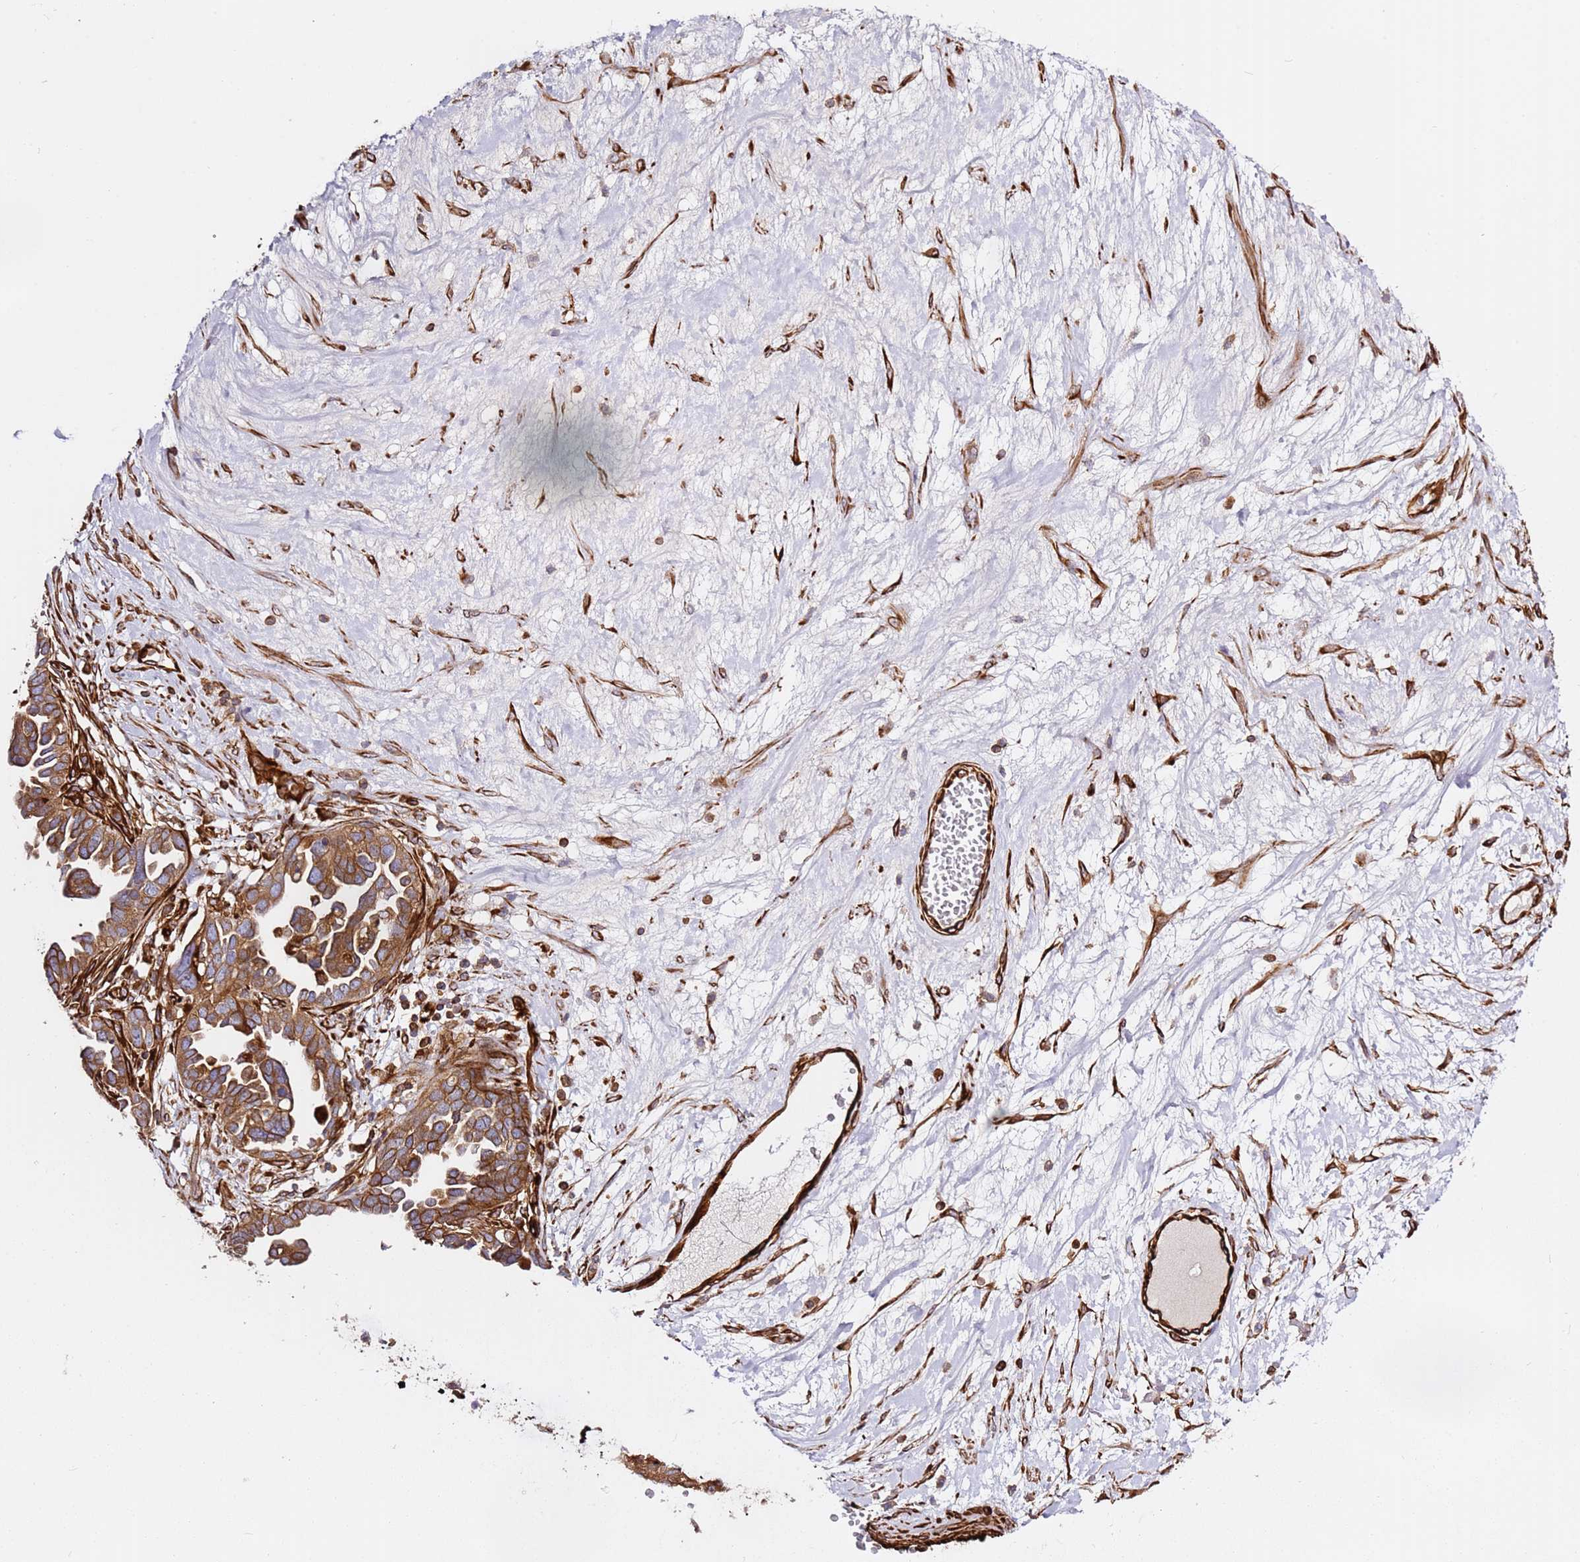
{"staining": {"intensity": "moderate", "quantity": ">75%", "location": "cytoplasmic/membranous"}, "tissue": "ovarian cancer", "cell_type": "Tumor cells", "image_type": "cancer", "snomed": [{"axis": "morphology", "description": "Cystadenocarcinoma, serous, NOS"}, {"axis": "topography", "description": "Ovary"}], "caption": "Tumor cells reveal moderate cytoplasmic/membranous staining in approximately >75% of cells in ovarian cancer.", "gene": "MRGPRE", "patient": {"sex": "female", "age": 54}}